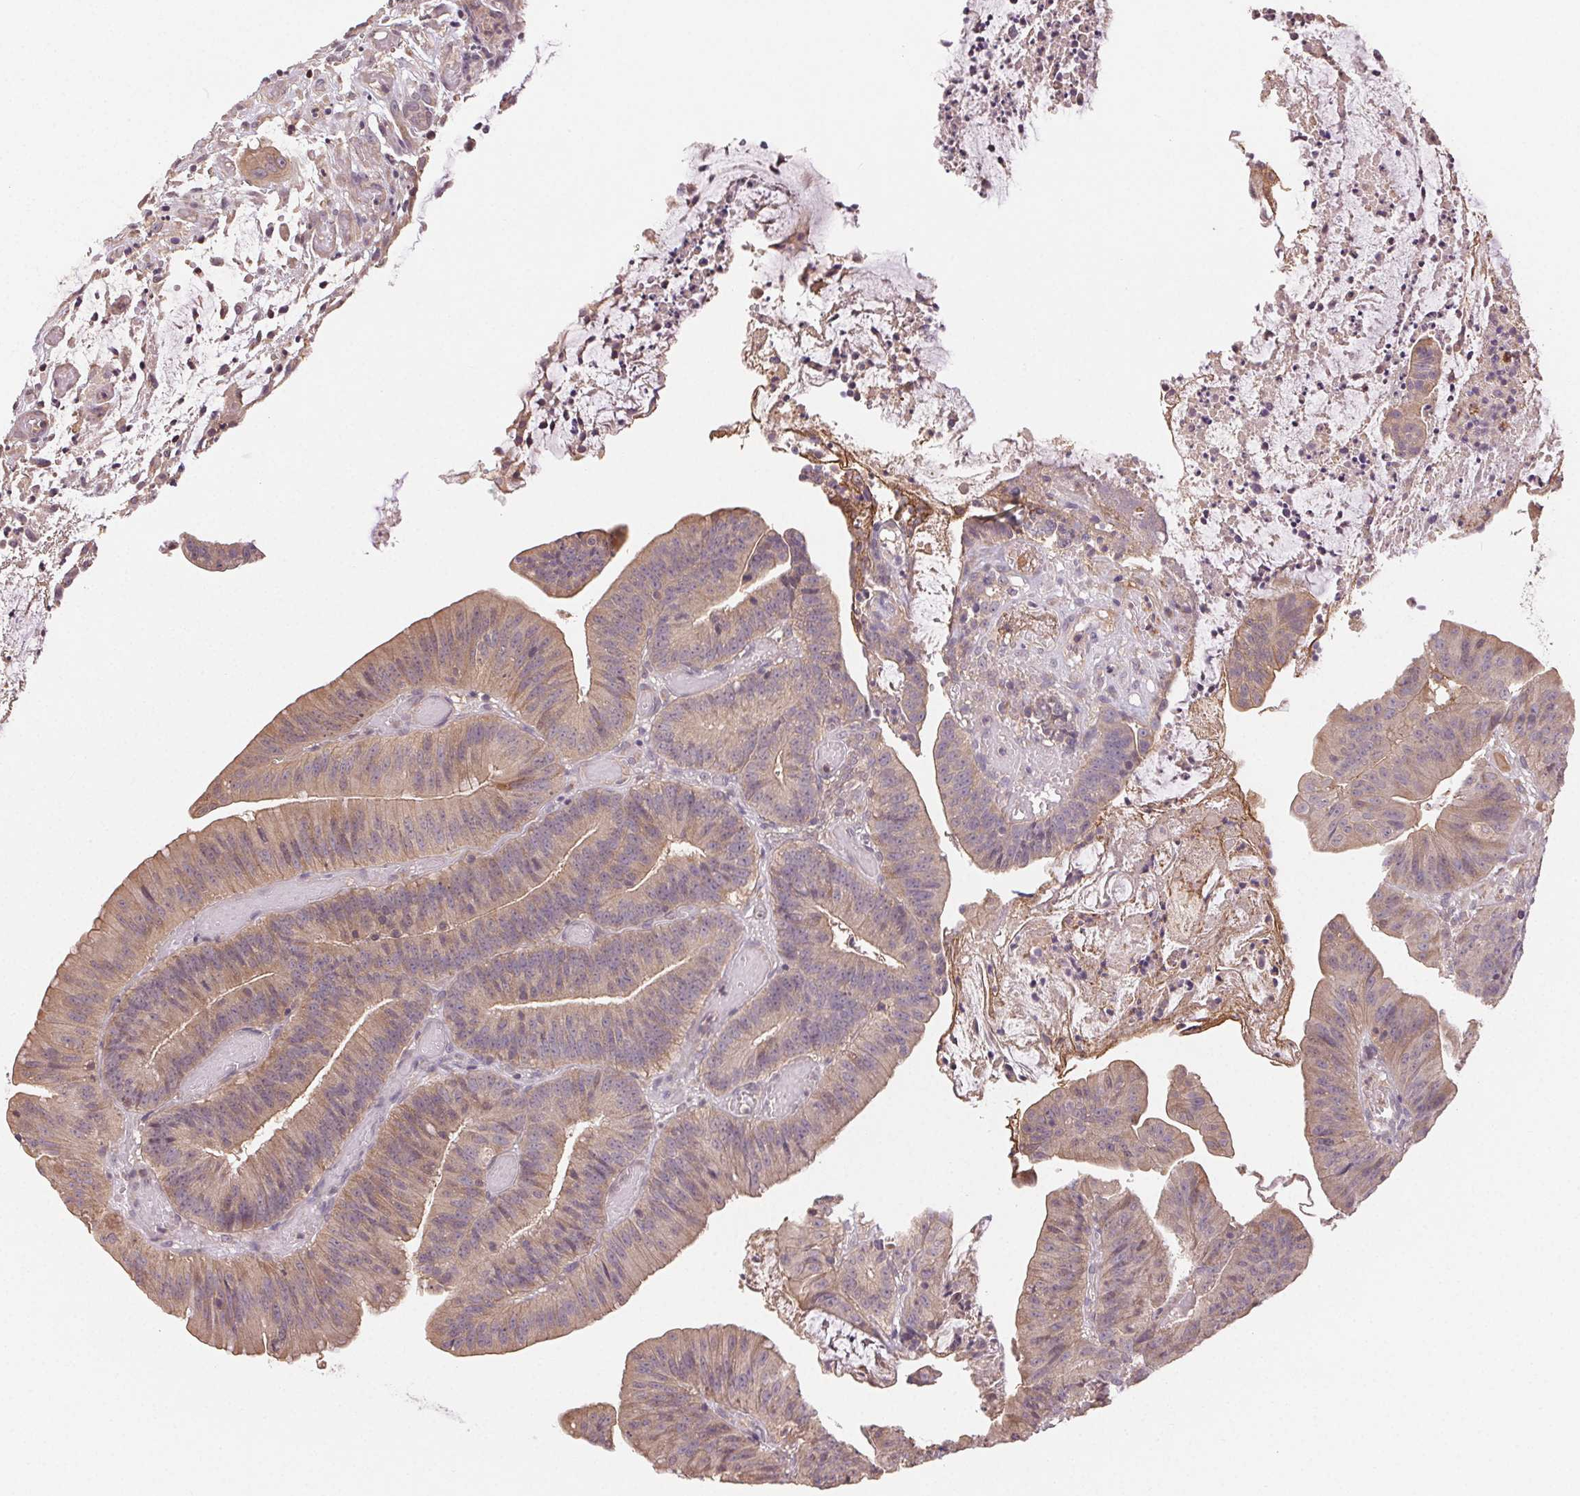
{"staining": {"intensity": "weak", "quantity": "<25%", "location": "cytoplasmic/membranous"}, "tissue": "colorectal cancer", "cell_type": "Tumor cells", "image_type": "cancer", "snomed": [{"axis": "morphology", "description": "Adenocarcinoma, NOS"}, {"axis": "topography", "description": "Colon"}], "caption": "This is a photomicrograph of IHC staining of colorectal adenocarcinoma, which shows no staining in tumor cells.", "gene": "MAPKAPK2", "patient": {"sex": "female", "age": 78}}